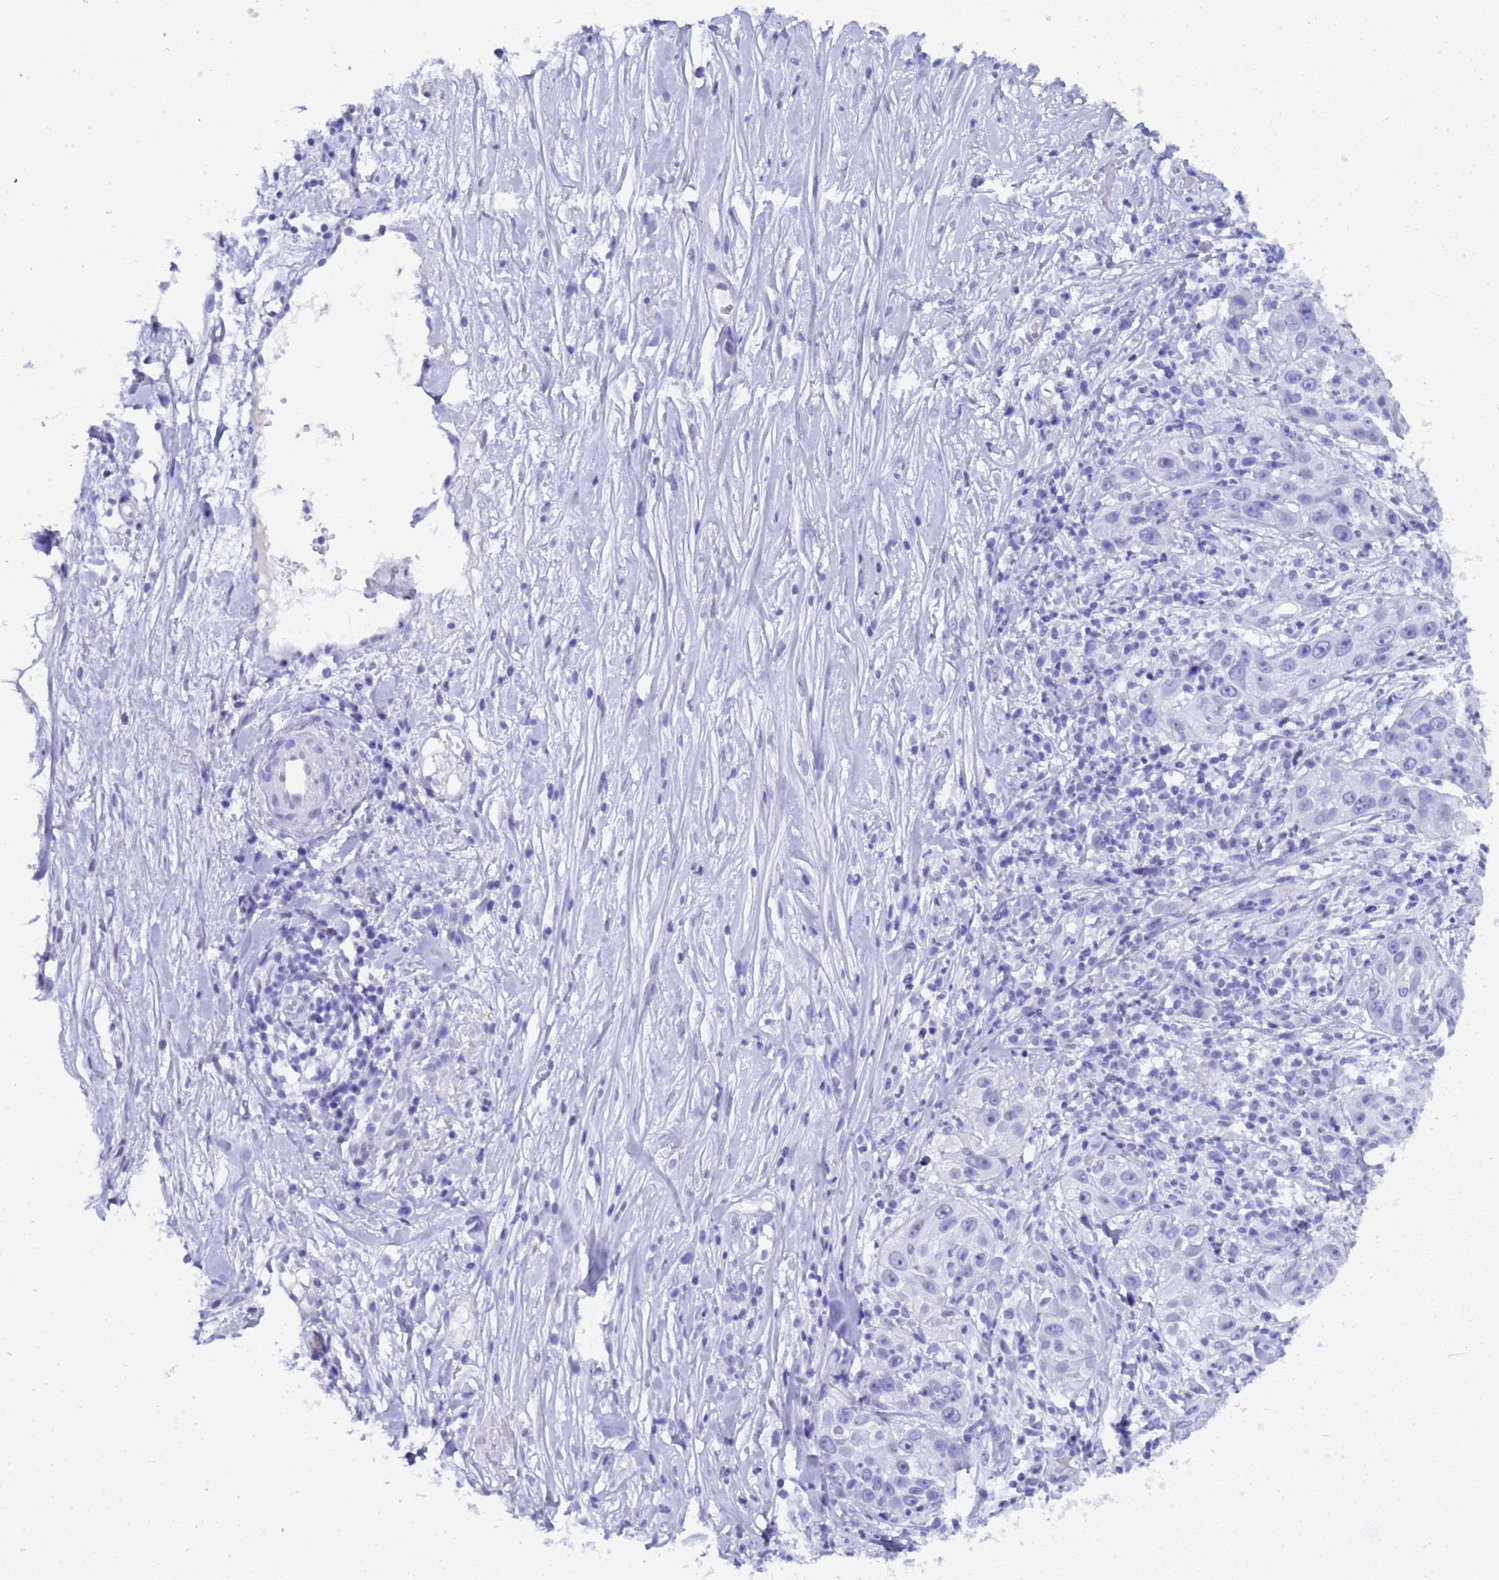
{"staining": {"intensity": "negative", "quantity": "none", "location": "none"}, "tissue": "skin cancer", "cell_type": "Tumor cells", "image_type": "cancer", "snomed": [{"axis": "morphology", "description": "Squamous cell carcinoma, NOS"}, {"axis": "topography", "description": "Skin"}], "caption": "Tumor cells are negative for protein expression in human skin cancer.", "gene": "CTRC", "patient": {"sex": "female", "age": 44}}